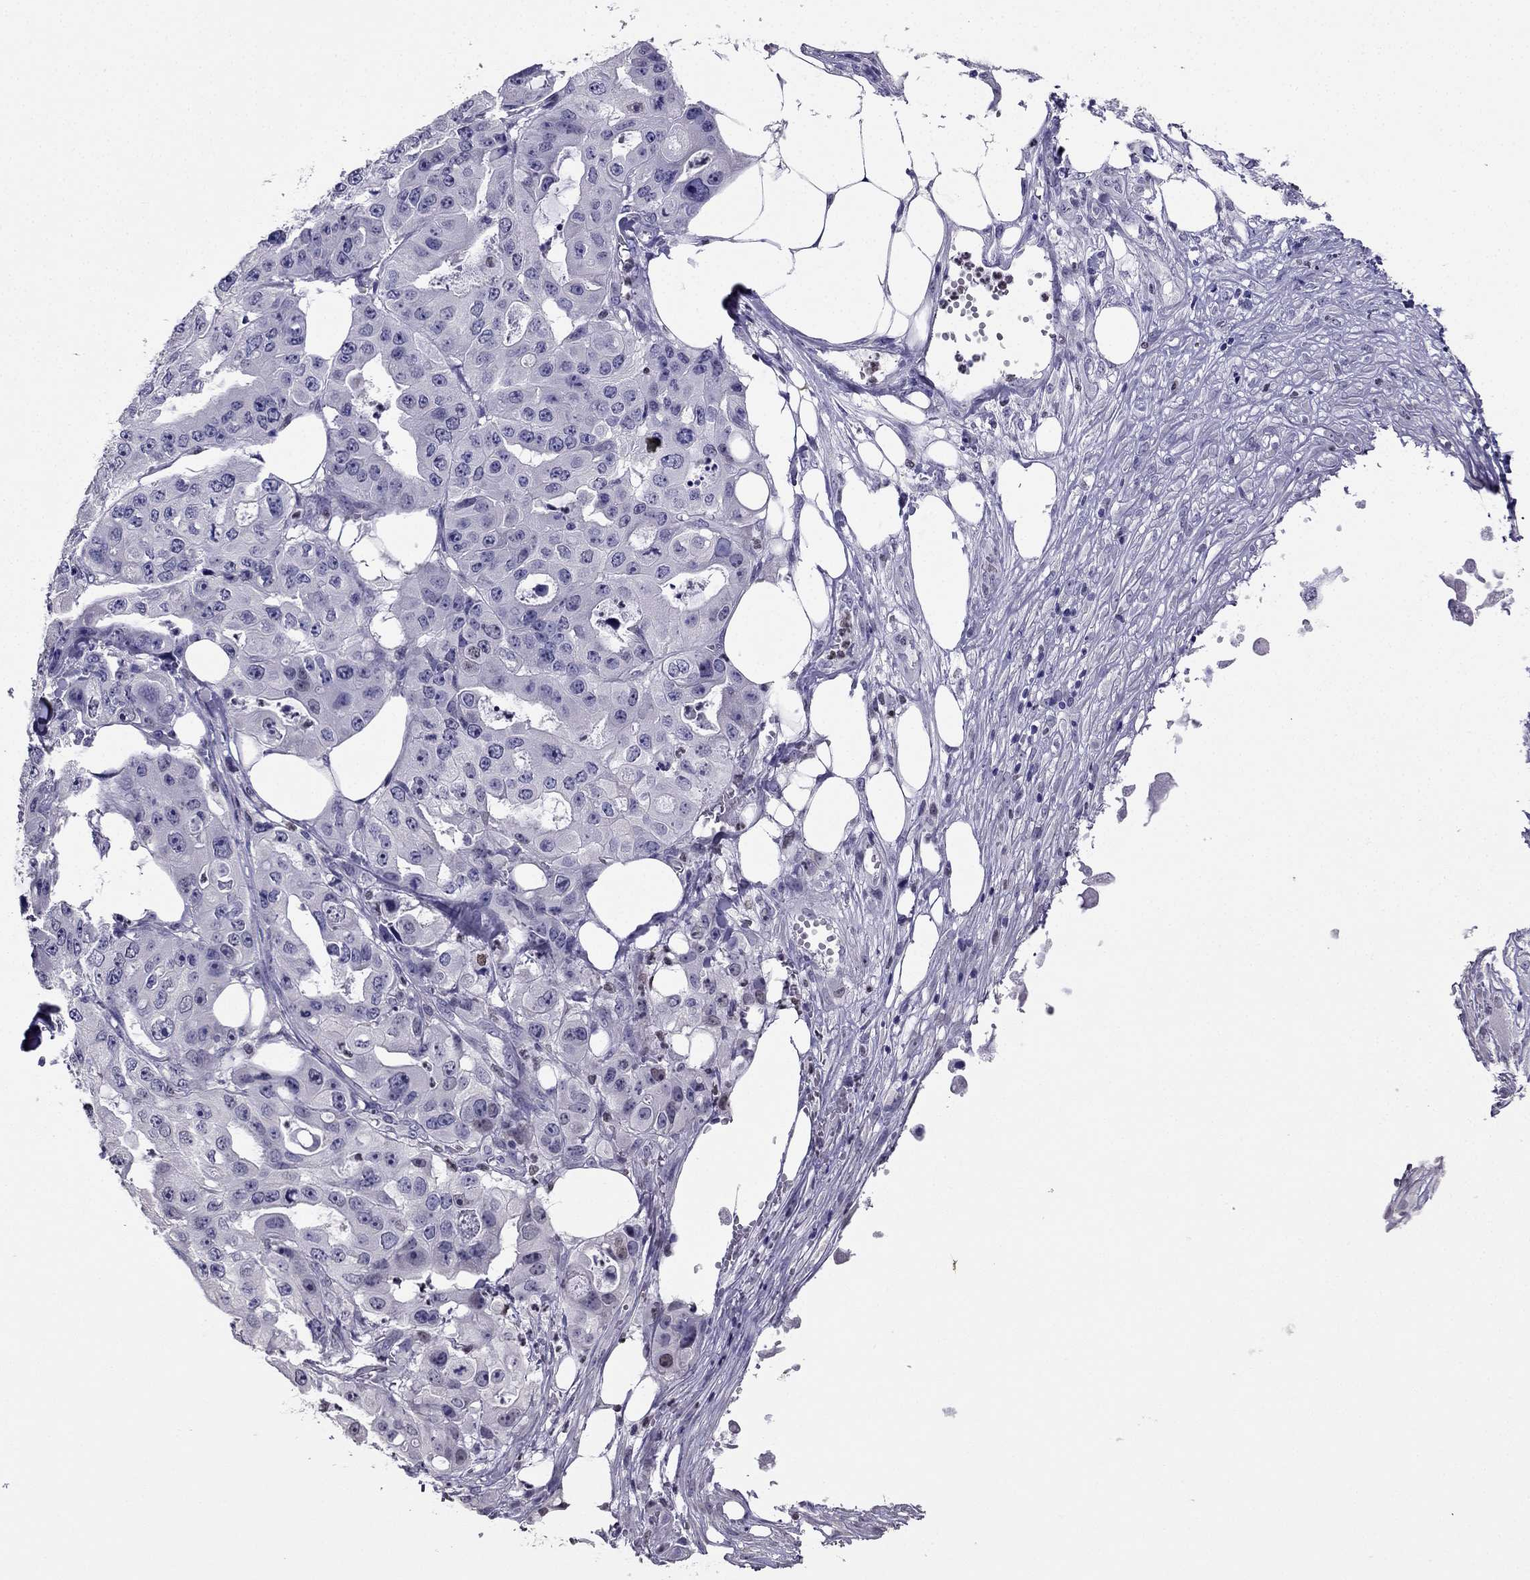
{"staining": {"intensity": "negative", "quantity": "none", "location": "none"}, "tissue": "ovarian cancer", "cell_type": "Tumor cells", "image_type": "cancer", "snomed": [{"axis": "morphology", "description": "Cystadenocarcinoma, serous, NOS"}, {"axis": "topography", "description": "Ovary"}], "caption": "This histopathology image is of ovarian cancer (serous cystadenocarcinoma) stained with IHC to label a protein in brown with the nuclei are counter-stained blue. There is no staining in tumor cells.", "gene": "ARID3A", "patient": {"sex": "female", "age": 56}}